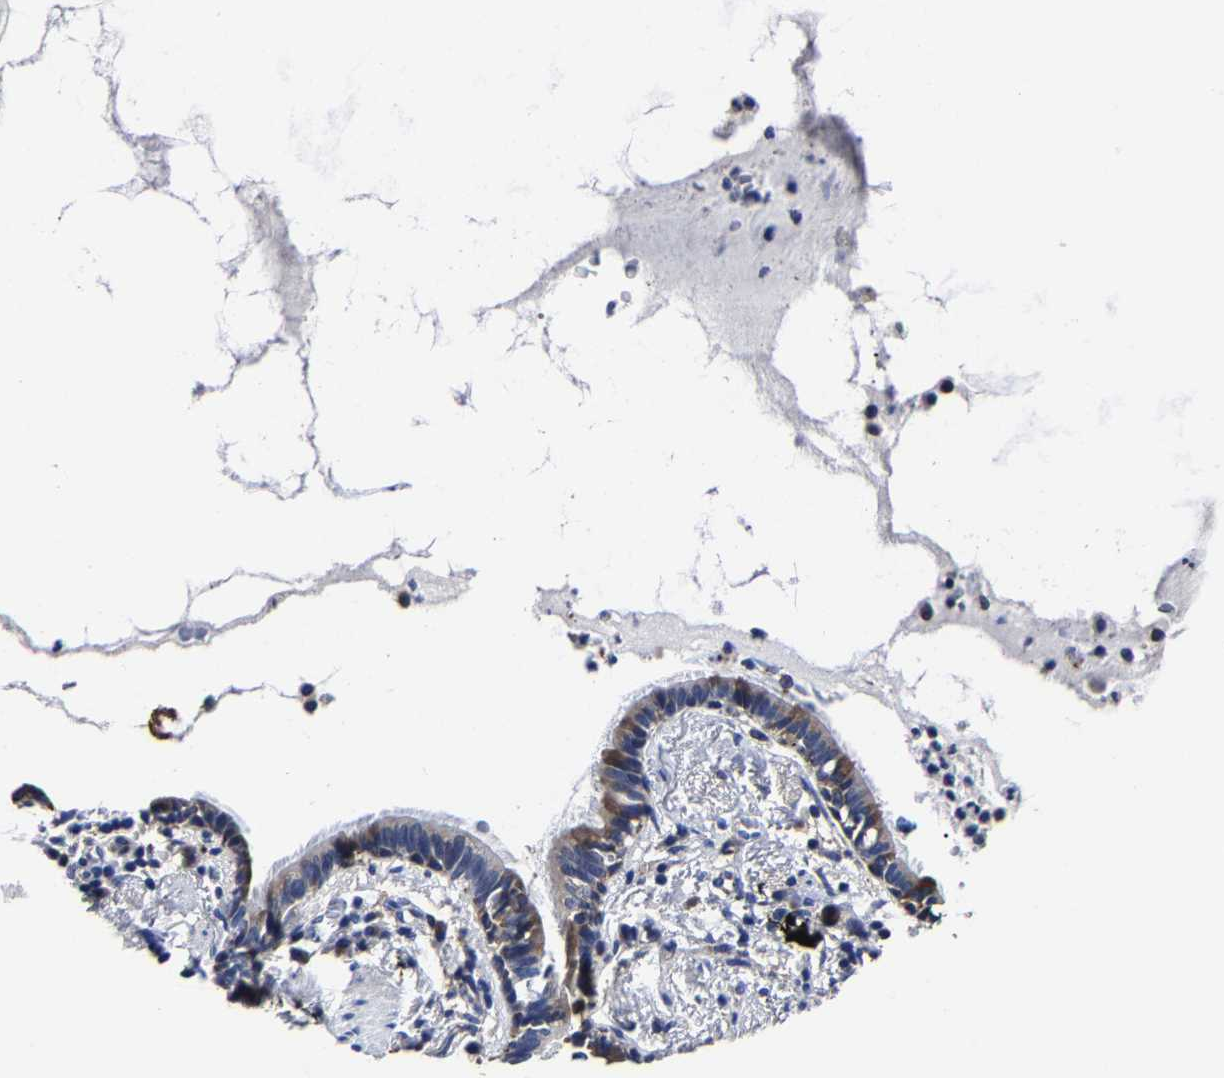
{"staining": {"intensity": "weak", "quantity": ">75%", "location": "cytoplasmic/membranous"}, "tissue": "lung cancer", "cell_type": "Tumor cells", "image_type": "cancer", "snomed": [{"axis": "morphology", "description": "Normal tissue, NOS"}, {"axis": "morphology", "description": "Adenocarcinoma, NOS"}, {"axis": "topography", "description": "Bronchus"}, {"axis": "topography", "description": "Lung"}], "caption": "Tumor cells show low levels of weak cytoplasmic/membranous positivity in approximately >75% of cells in human adenocarcinoma (lung).", "gene": "AASS", "patient": {"sex": "female", "age": 70}}